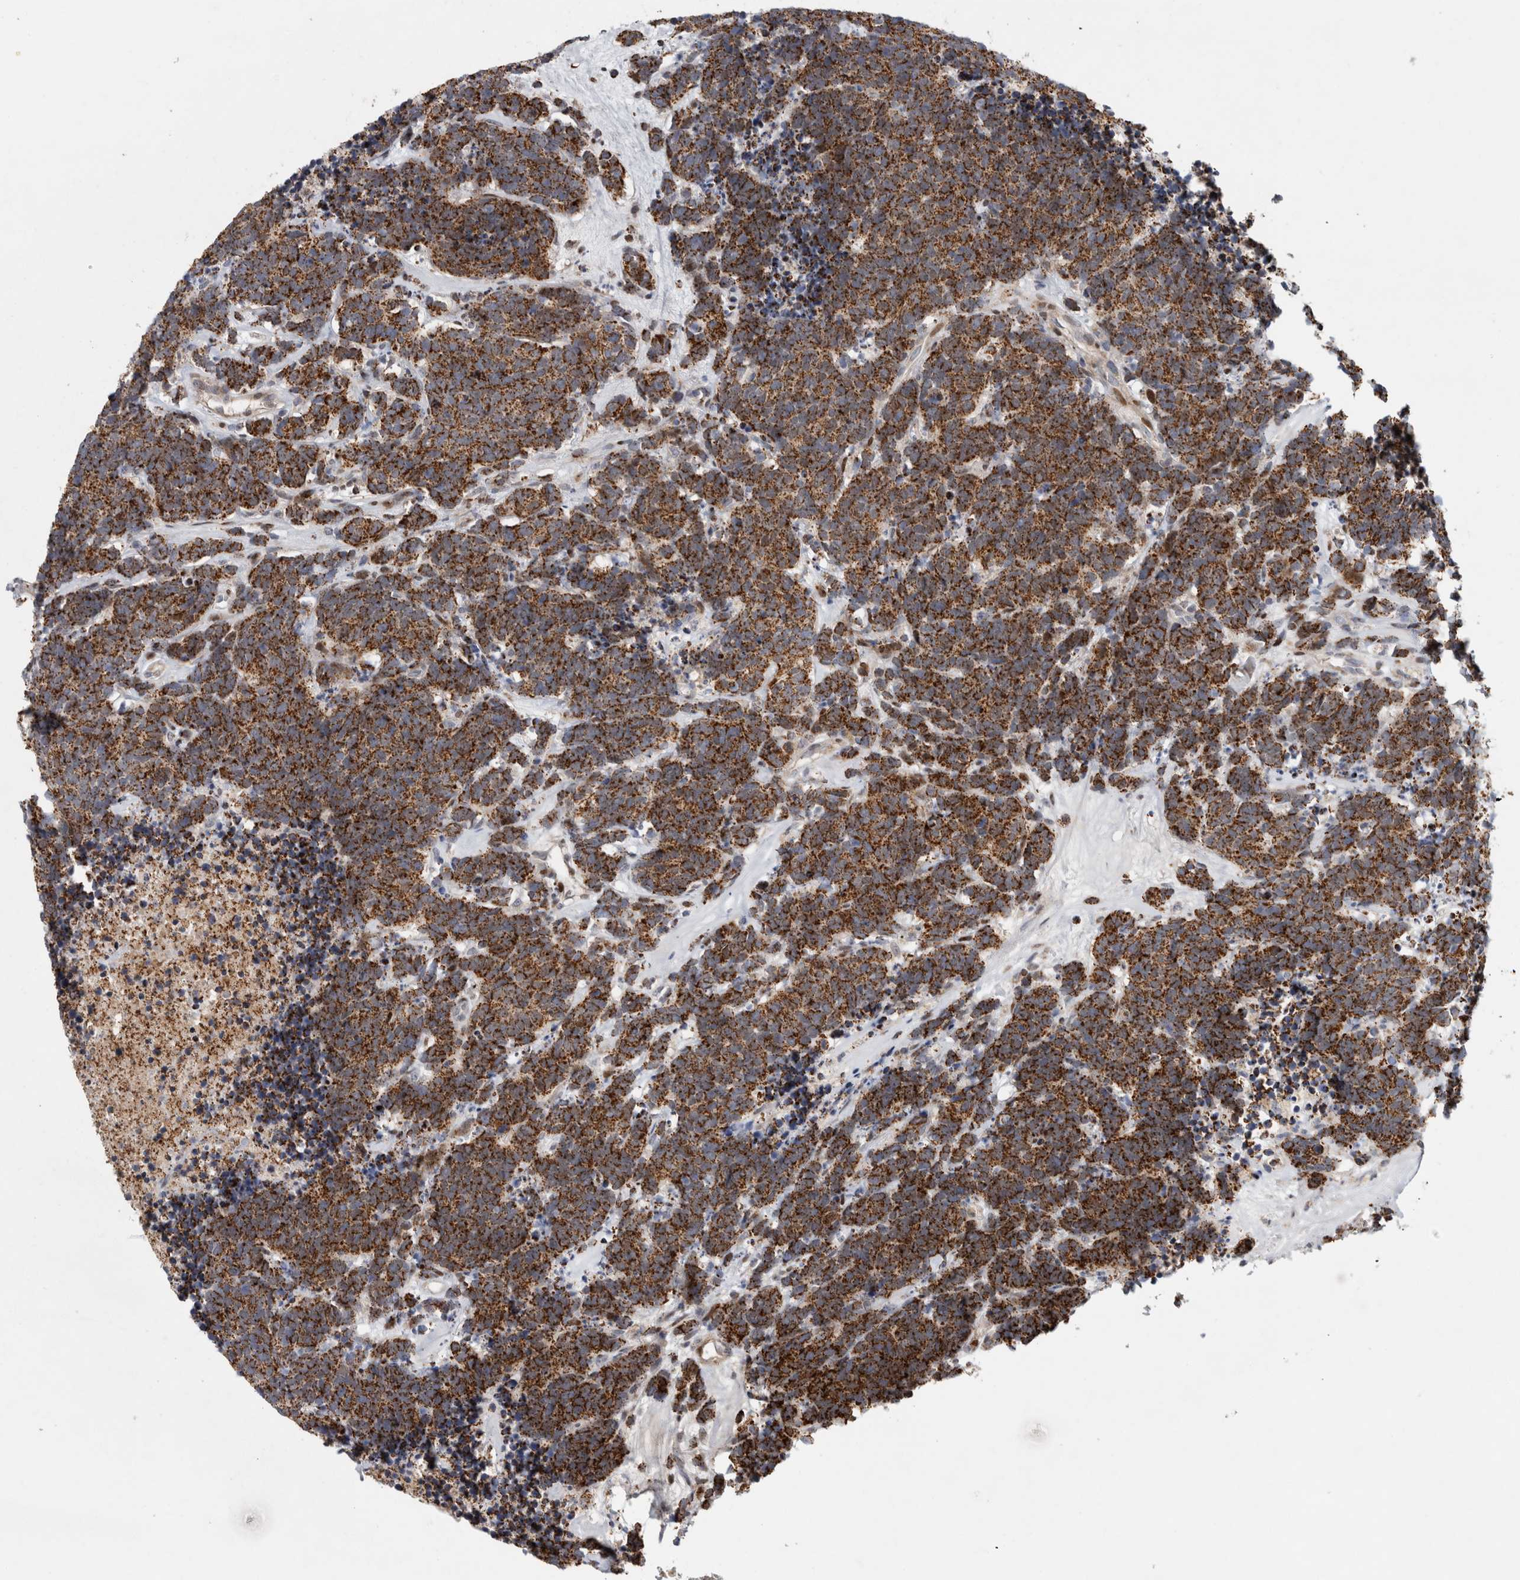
{"staining": {"intensity": "strong", "quantity": ">75%", "location": "cytoplasmic/membranous"}, "tissue": "carcinoid", "cell_type": "Tumor cells", "image_type": "cancer", "snomed": [{"axis": "morphology", "description": "Carcinoma, NOS"}, {"axis": "morphology", "description": "Carcinoid, malignant, NOS"}, {"axis": "topography", "description": "Urinary bladder"}], "caption": "A brown stain labels strong cytoplasmic/membranous staining of a protein in carcinoid tumor cells.", "gene": "RBM48", "patient": {"sex": "male", "age": 57}}